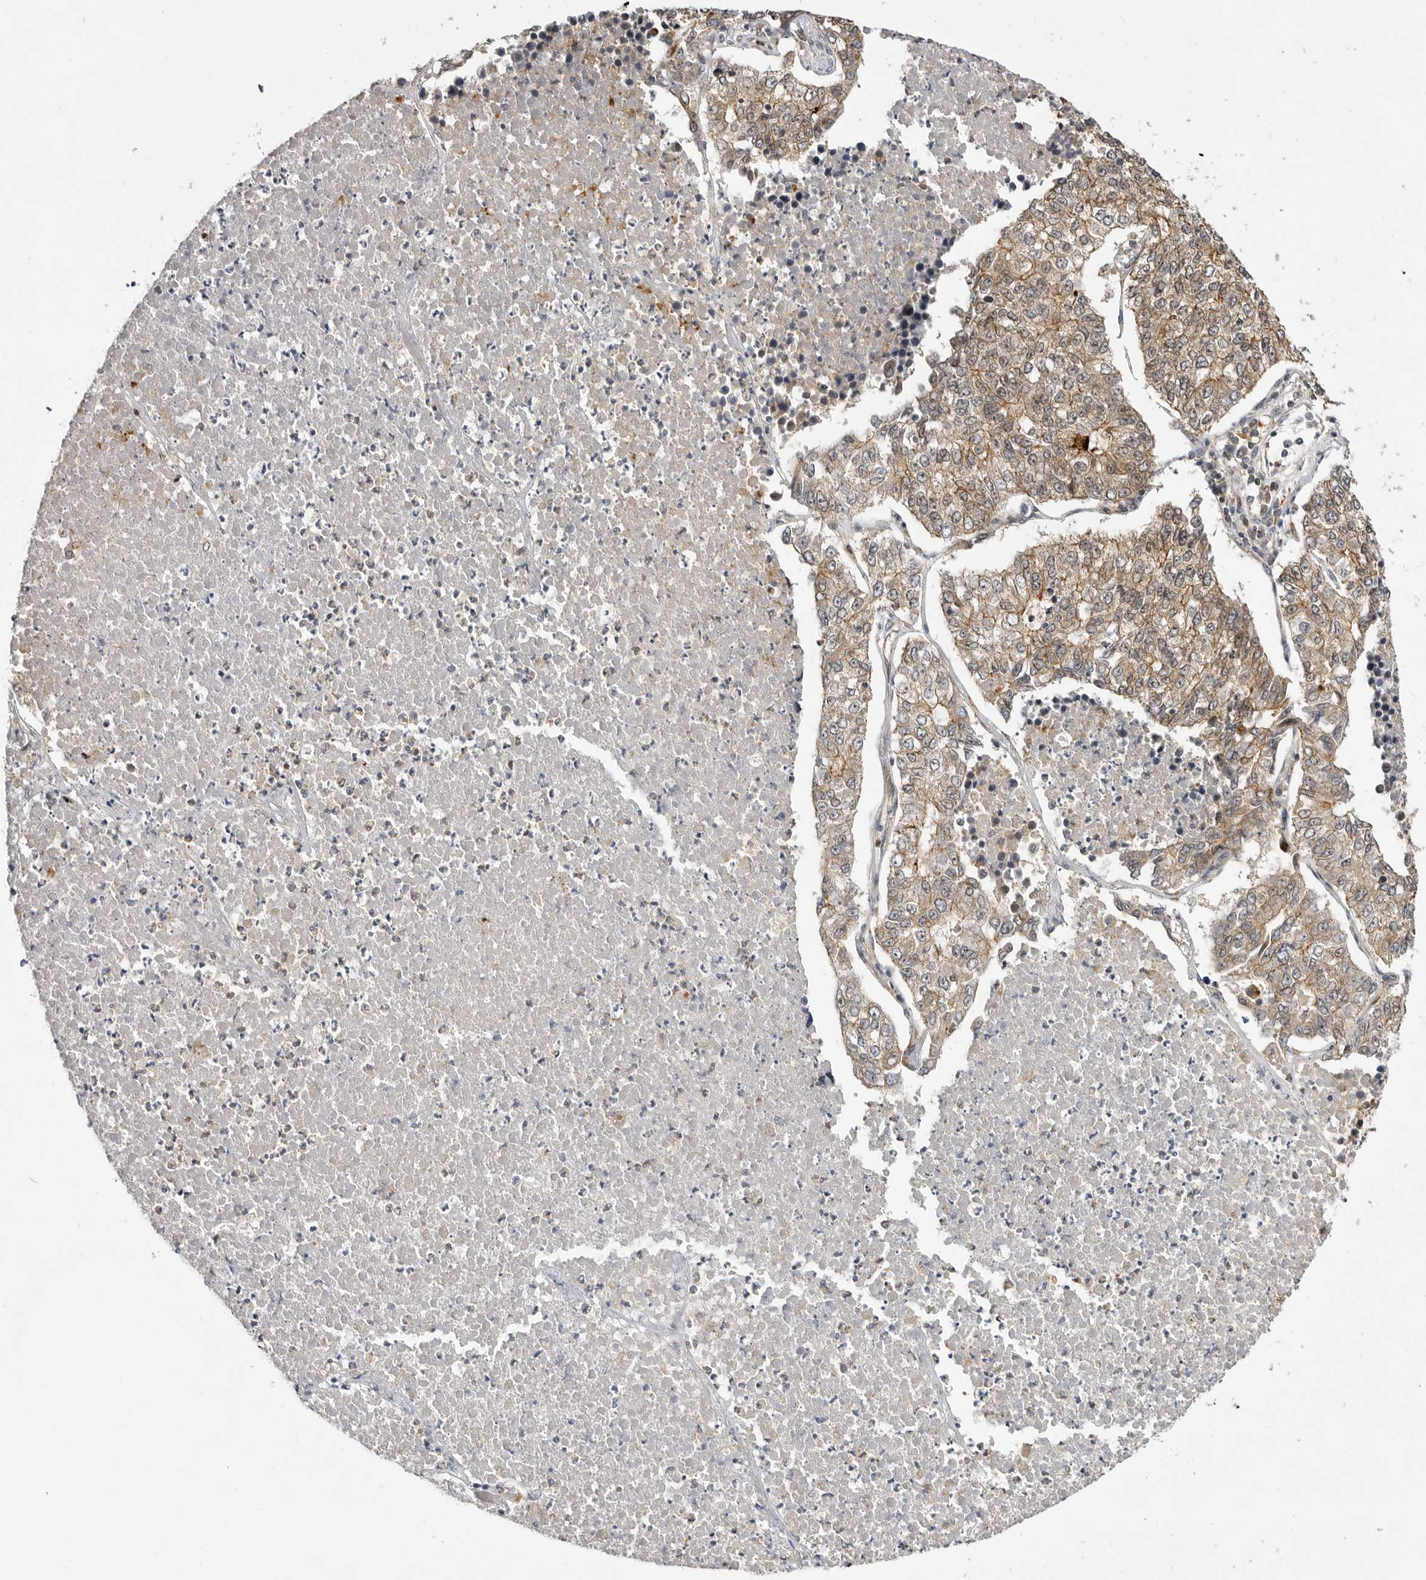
{"staining": {"intensity": "moderate", "quantity": ">75%", "location": "cytoplasmic/membranous"}, "tissue": "lung cancer", "cell_type": "Tumor cells", "image_type": "cancer", "snomed": [{"axis": "morphology", "description": "Adenocarcinoma, NOS"}, {"axis": "topography", "description": "Lung"}], "caption": "Tumor cells reveal medium levels of moderate cytoplasmic/membranous expression in about >75% of cells in adenocarcinoma (lung).", "gene": "CSNK1G3", "patient": {"sex": "male", "age": 49}}